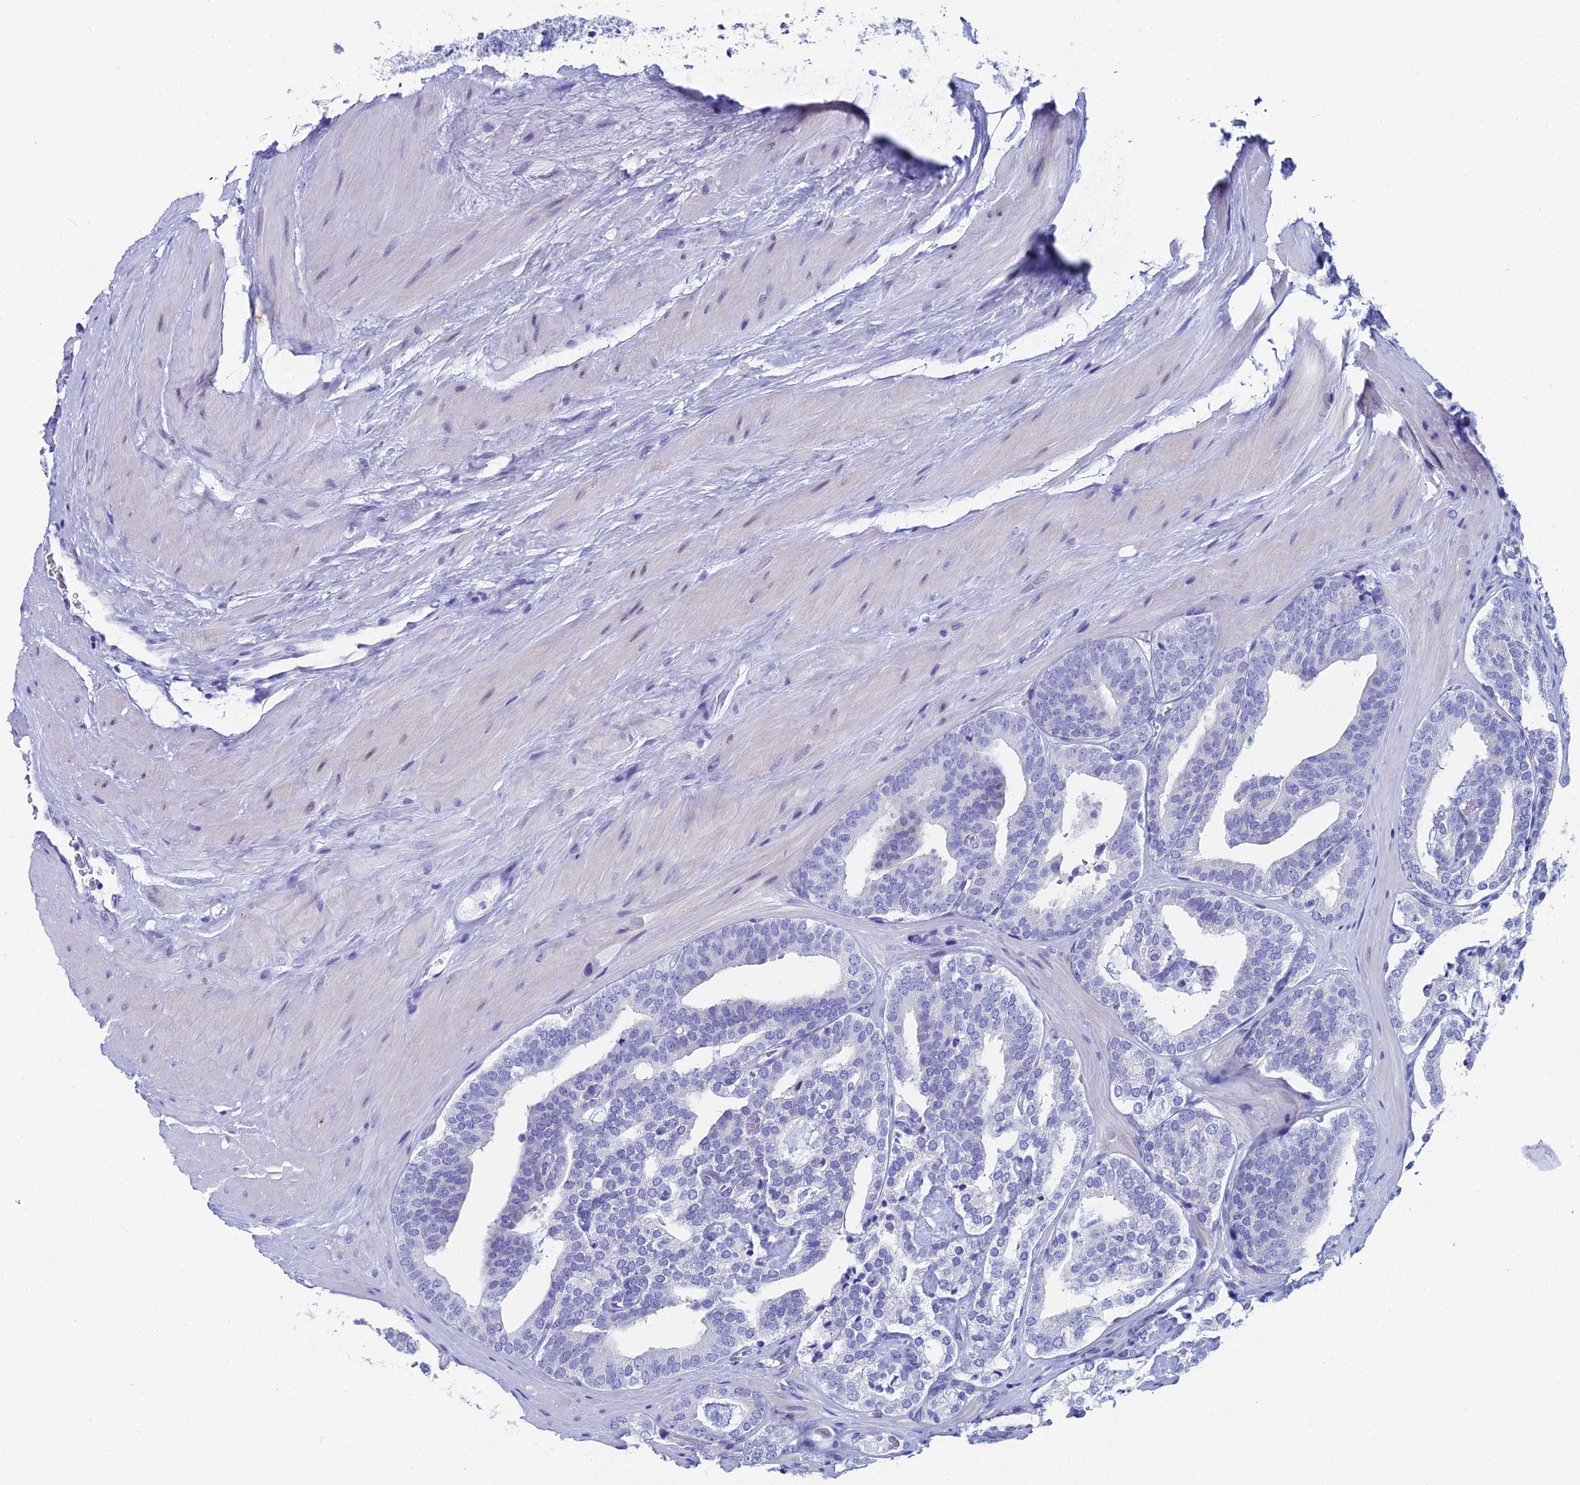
{"staining": {"intensity": "negative", "quantity": "none", "location": "none"}, "tissue": "prostate cancer", "cell_type": "Tumor cells", "image_type": "cancer", "snomed": [{"axis": "morphology", "description": "Adenocarcinoma, High grade"}, {"axis": "topography", "description": "Prostate"}], "caption": "Immunohistochemical staining of prostate cancer (high-grade adenocarcinoma) exhibits no significant staining in tumor cells.", "gene": "HSPA1L", "patient": {"sex": "male", "age": 63}}